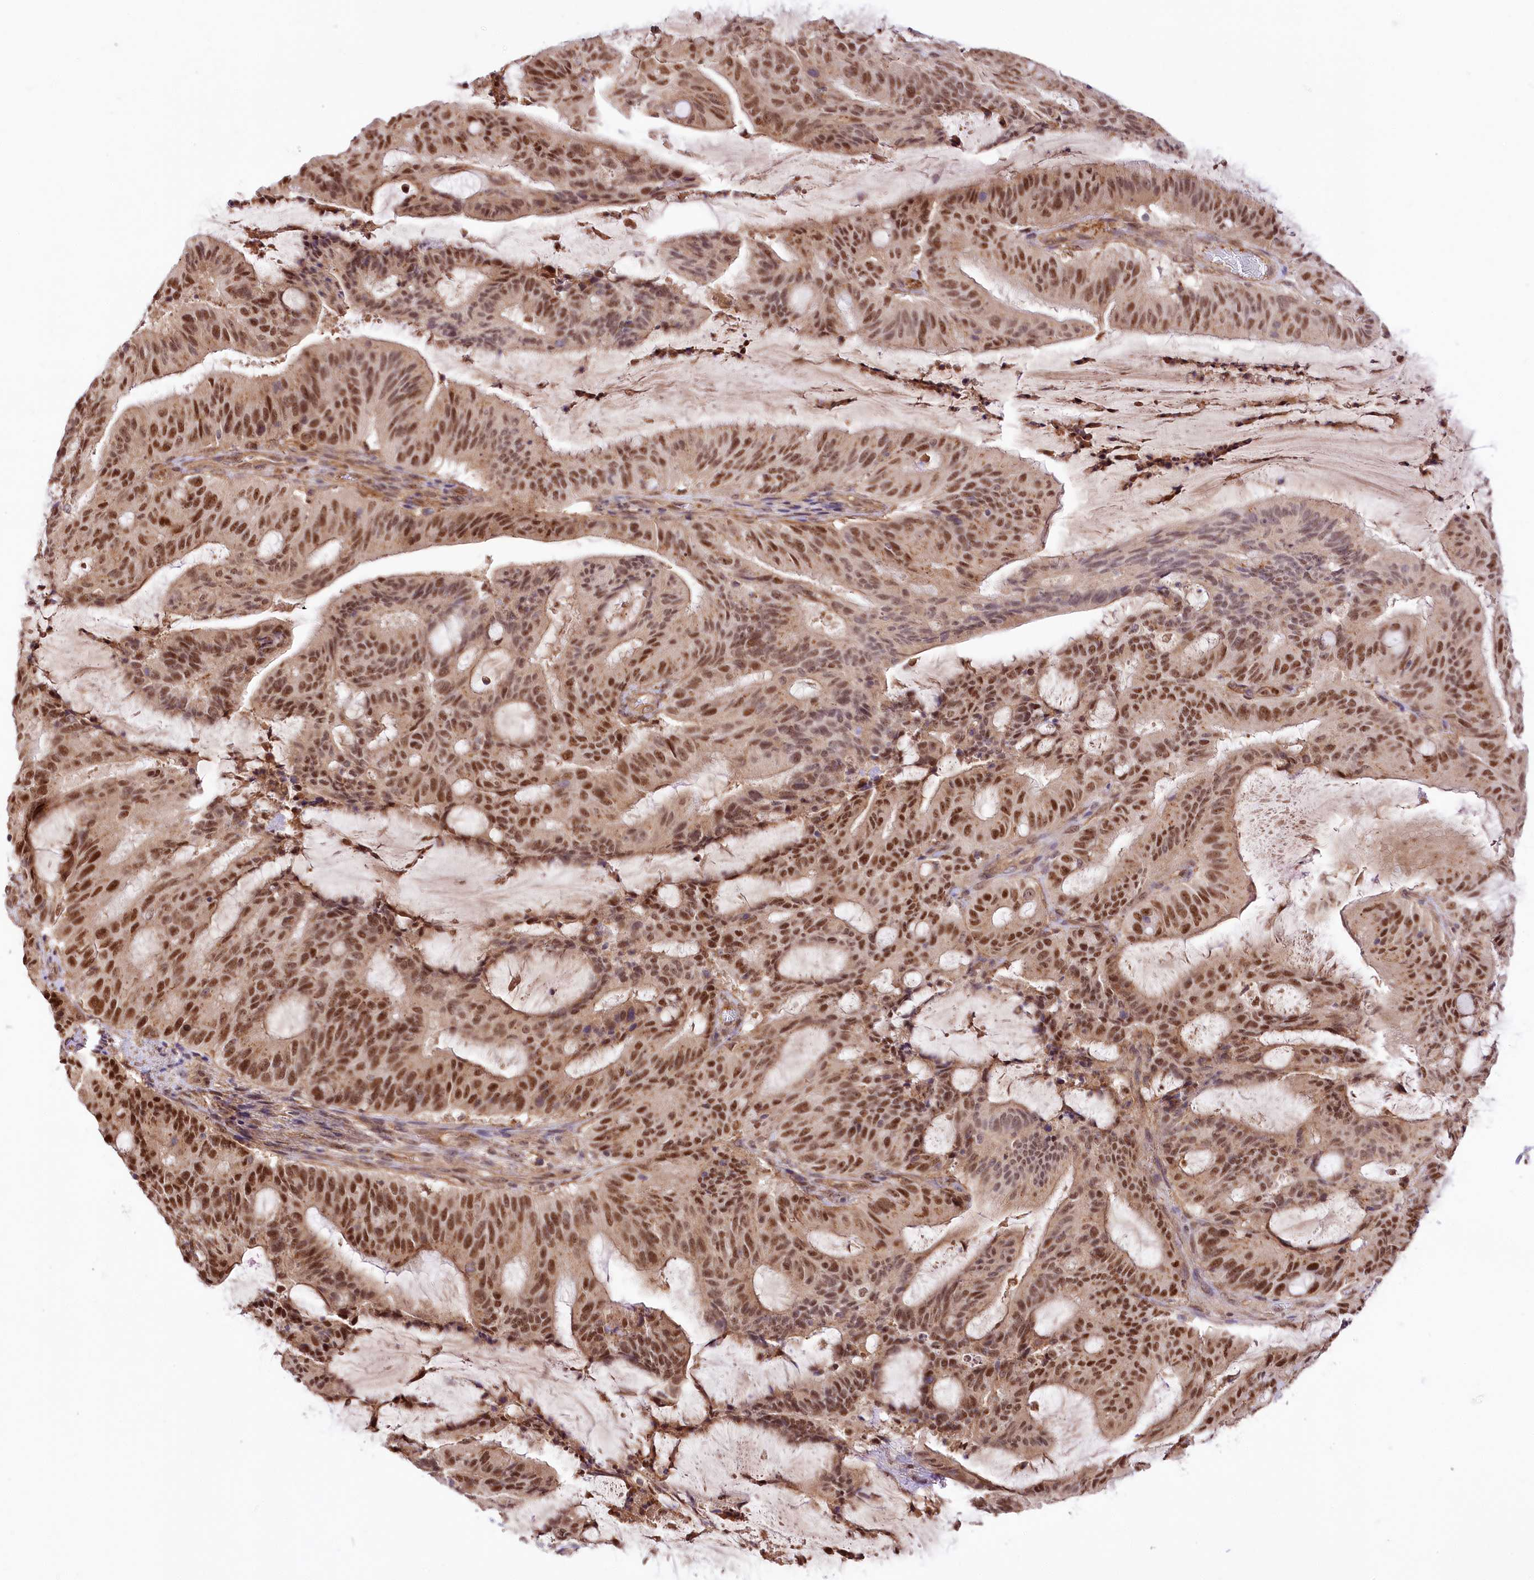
{"staining": {"intensity": "moderate", "quantity": ">75%", "location": "nuclear"}, "tissue": "liver cancer", "cell_type": "Tumor cells", "image_type": "cancer", "snomed": [{"axis": "morphology", "description": "Normal tissue, NOS"}, {"axis": "morphology", "description": "Cholangiocarcinoma"}, {"axis": "topography", "description": "Liver"}, {"axis": "topography", "description": "Peripheral nerve tissue"}], "caption": "Tumor cells show moderate nuclear expression in approximately >75% of cells in cholangiocarcinoma (liver).", "gene": "GNL3L", "patient": {"sex": "female", "age": 73}}